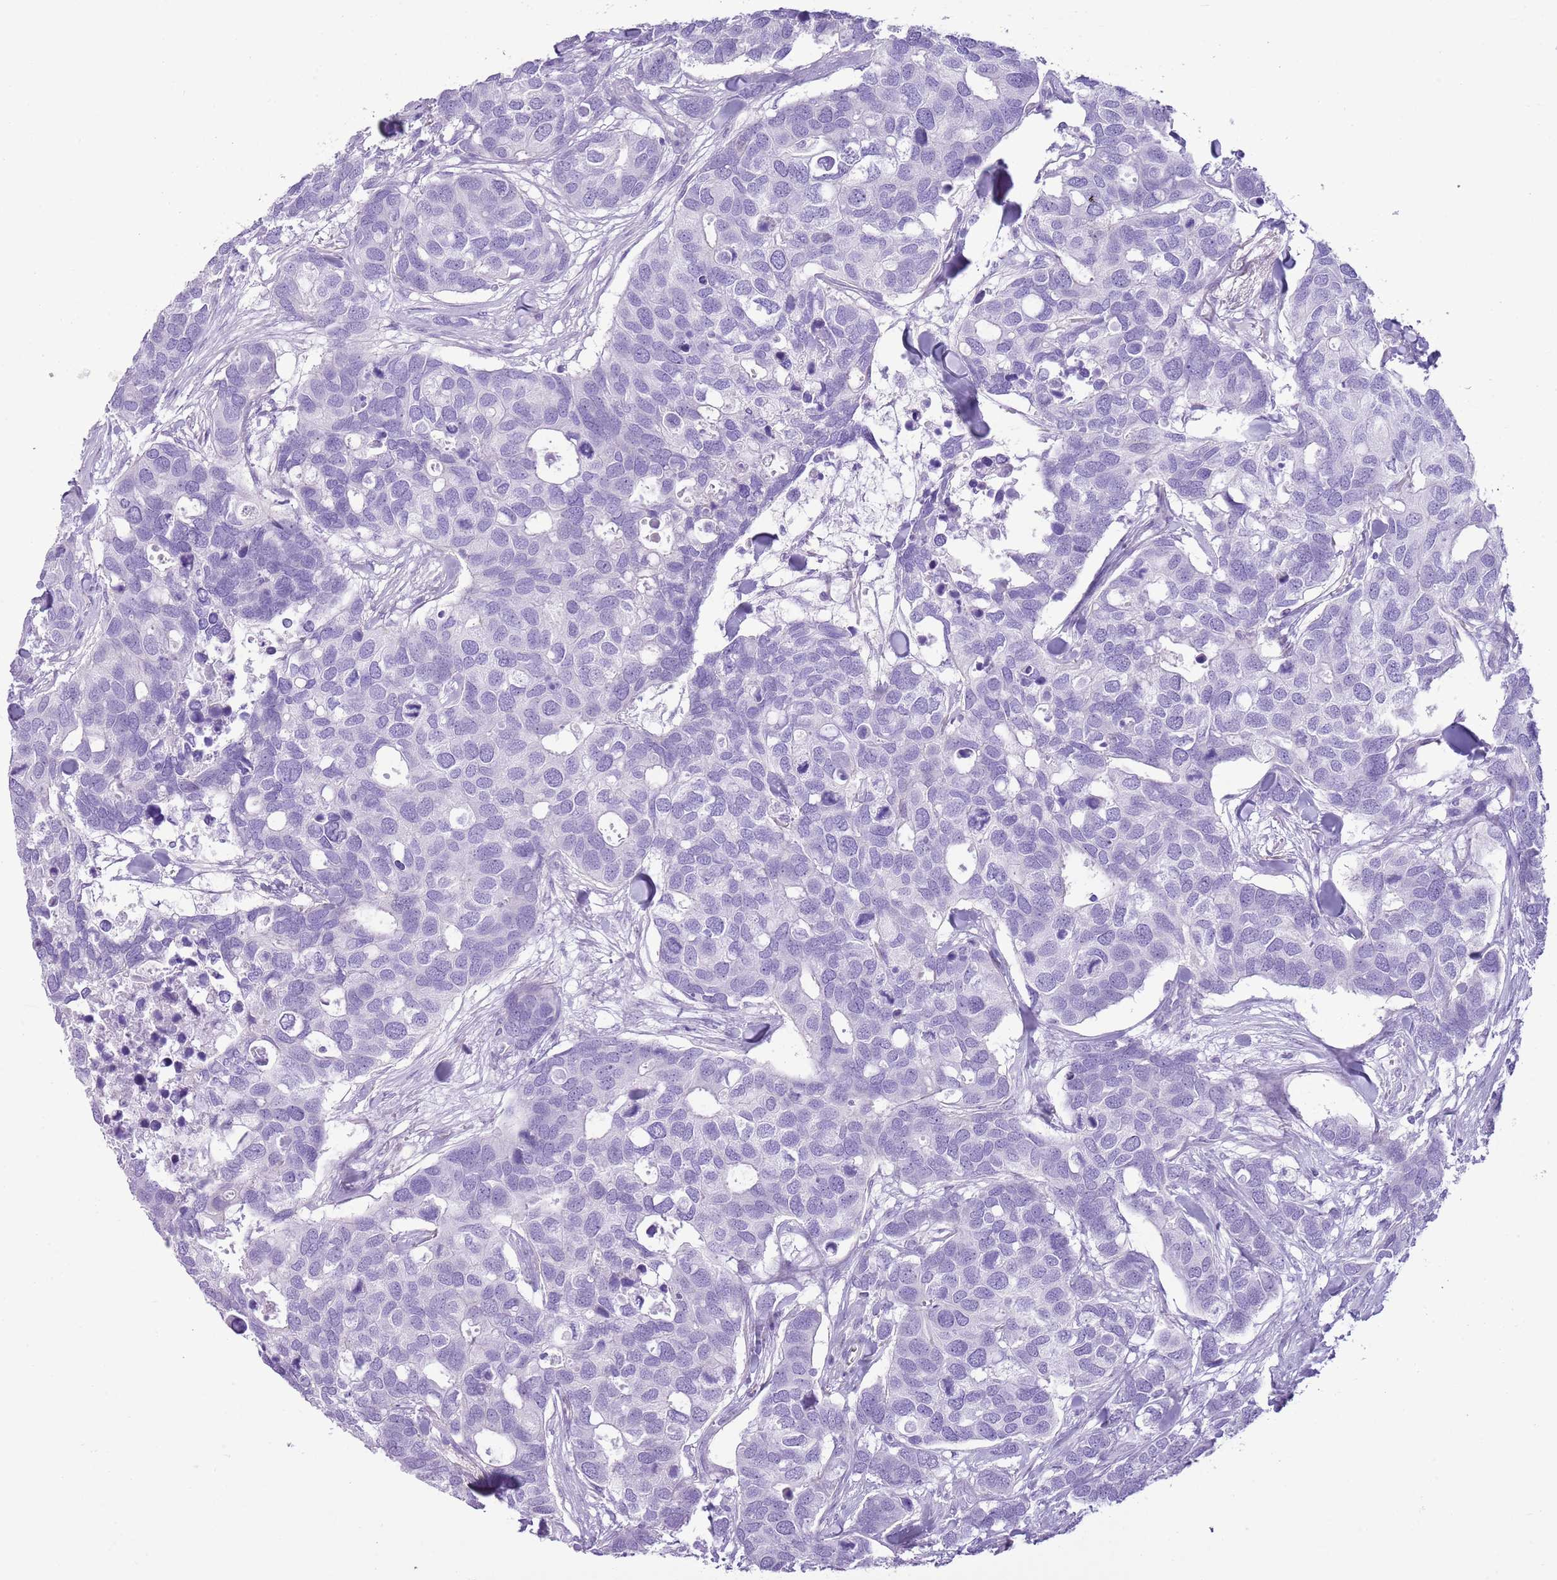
{"staining": {"intensity": "negative", "quantity": "none", "location": "none"}, "tissue": "breast cancer", "cell_type": "Tumor cells", "image_type": "cancer", "snomed": [{"axis": "morphology", "description": "Duct carcinoma"}, {"axis": "topography", "description": "Breast"}], "caption": "High magnification brightfield microscopy of breast cancer stained with DAB (3,3'-diaminobenzidine) (brown) and counterstained with hematoxylin (blue): tumor cells show no significant staining.", "gene": "CD177", "patient": {"sex": "female", "age": 83}}